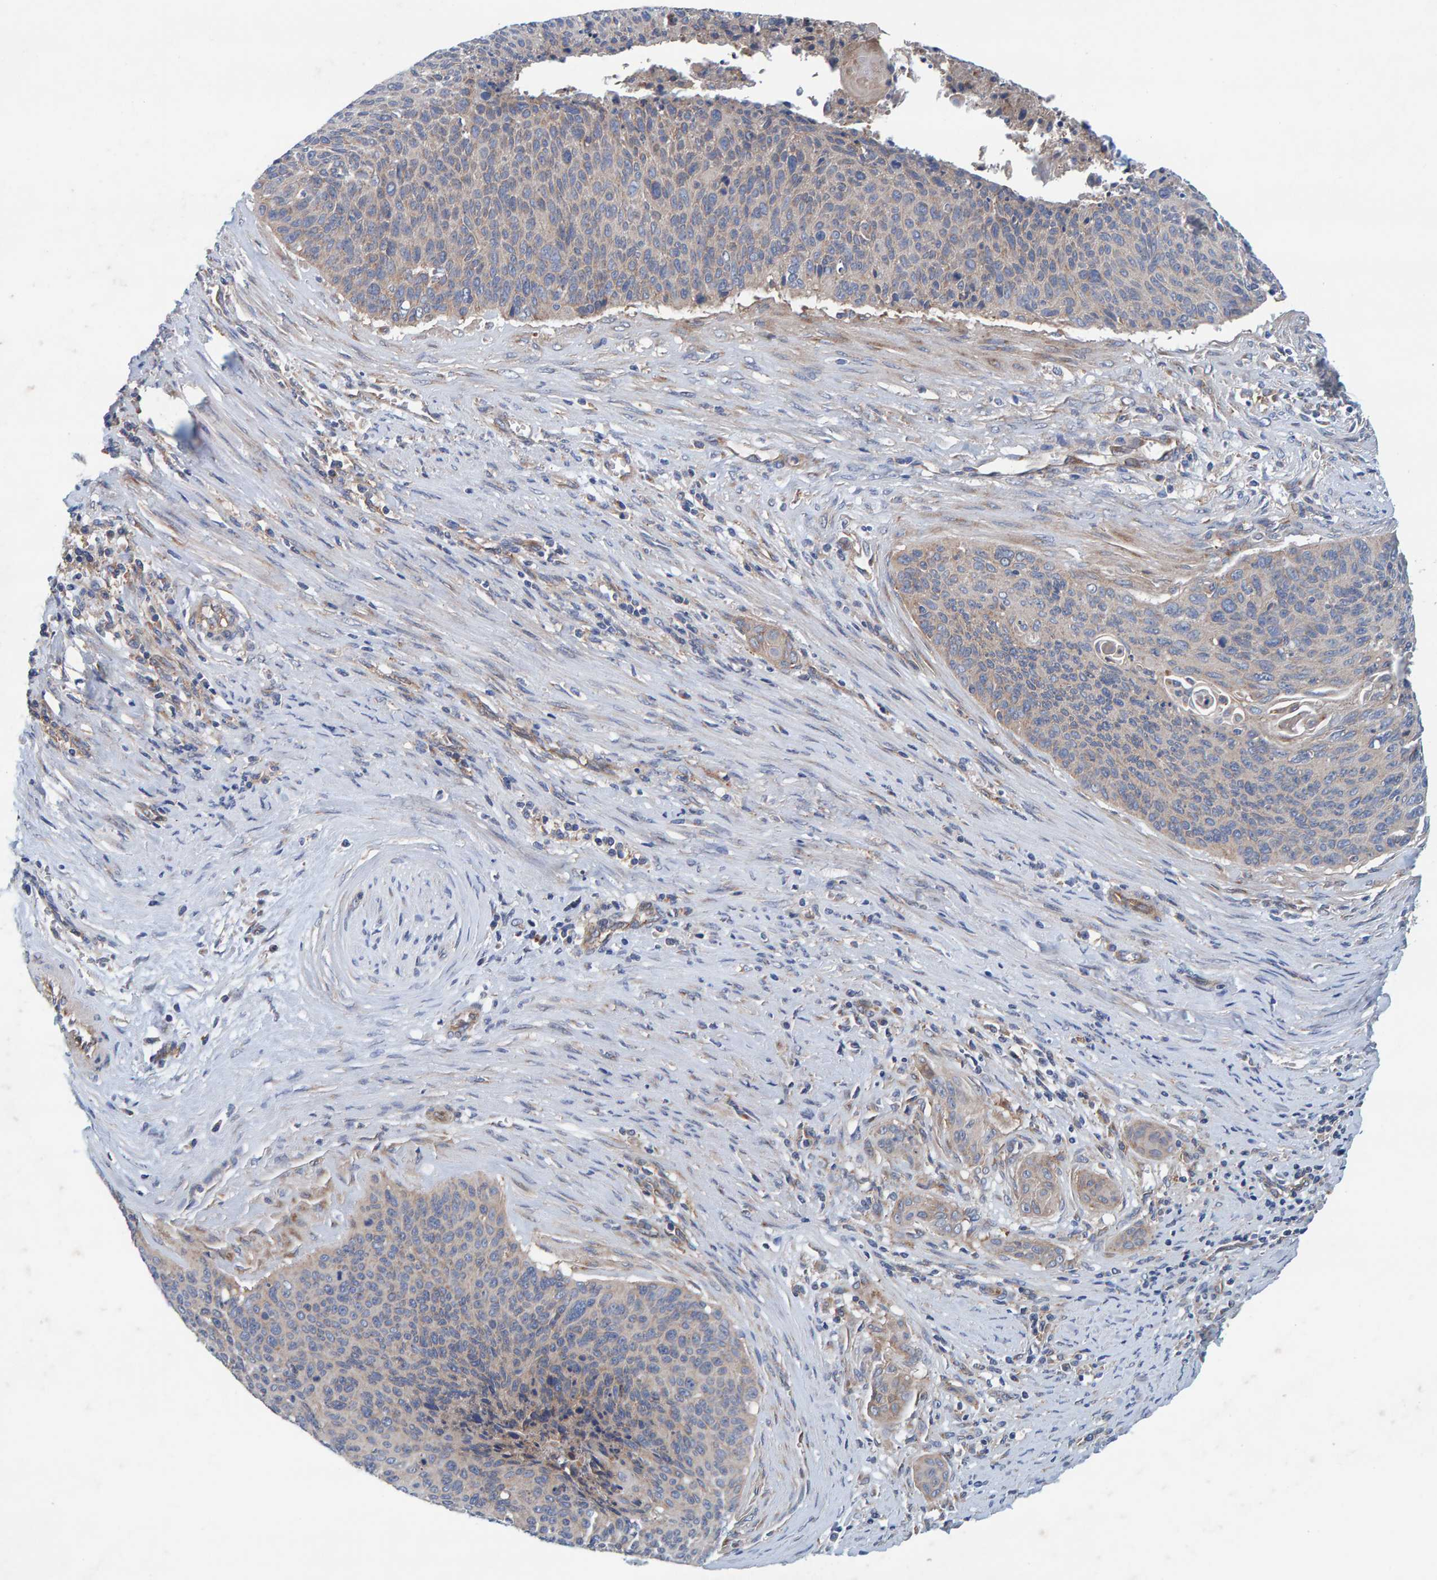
{"staining": {"intensity": "weak", "quantity": "<25%", "location": "cytoplasmic/membranous"}, "tissue": "cervical cancer", "cell_type": "Tumor cells", "image_type": "cancer", "snomed": [{"axis": "morphology", "description": "Squamous cell carcinoma, NOS"}, {"axis": "topography", "description": "Cervix"}], "caption": "Cervical squamous cell carcinoma stained for a protein using immunohistochemistry (IHC) reveals no expression tumor cells.", "gene": "MKLN1", "patient": {"sex": "female", "age": 55}}